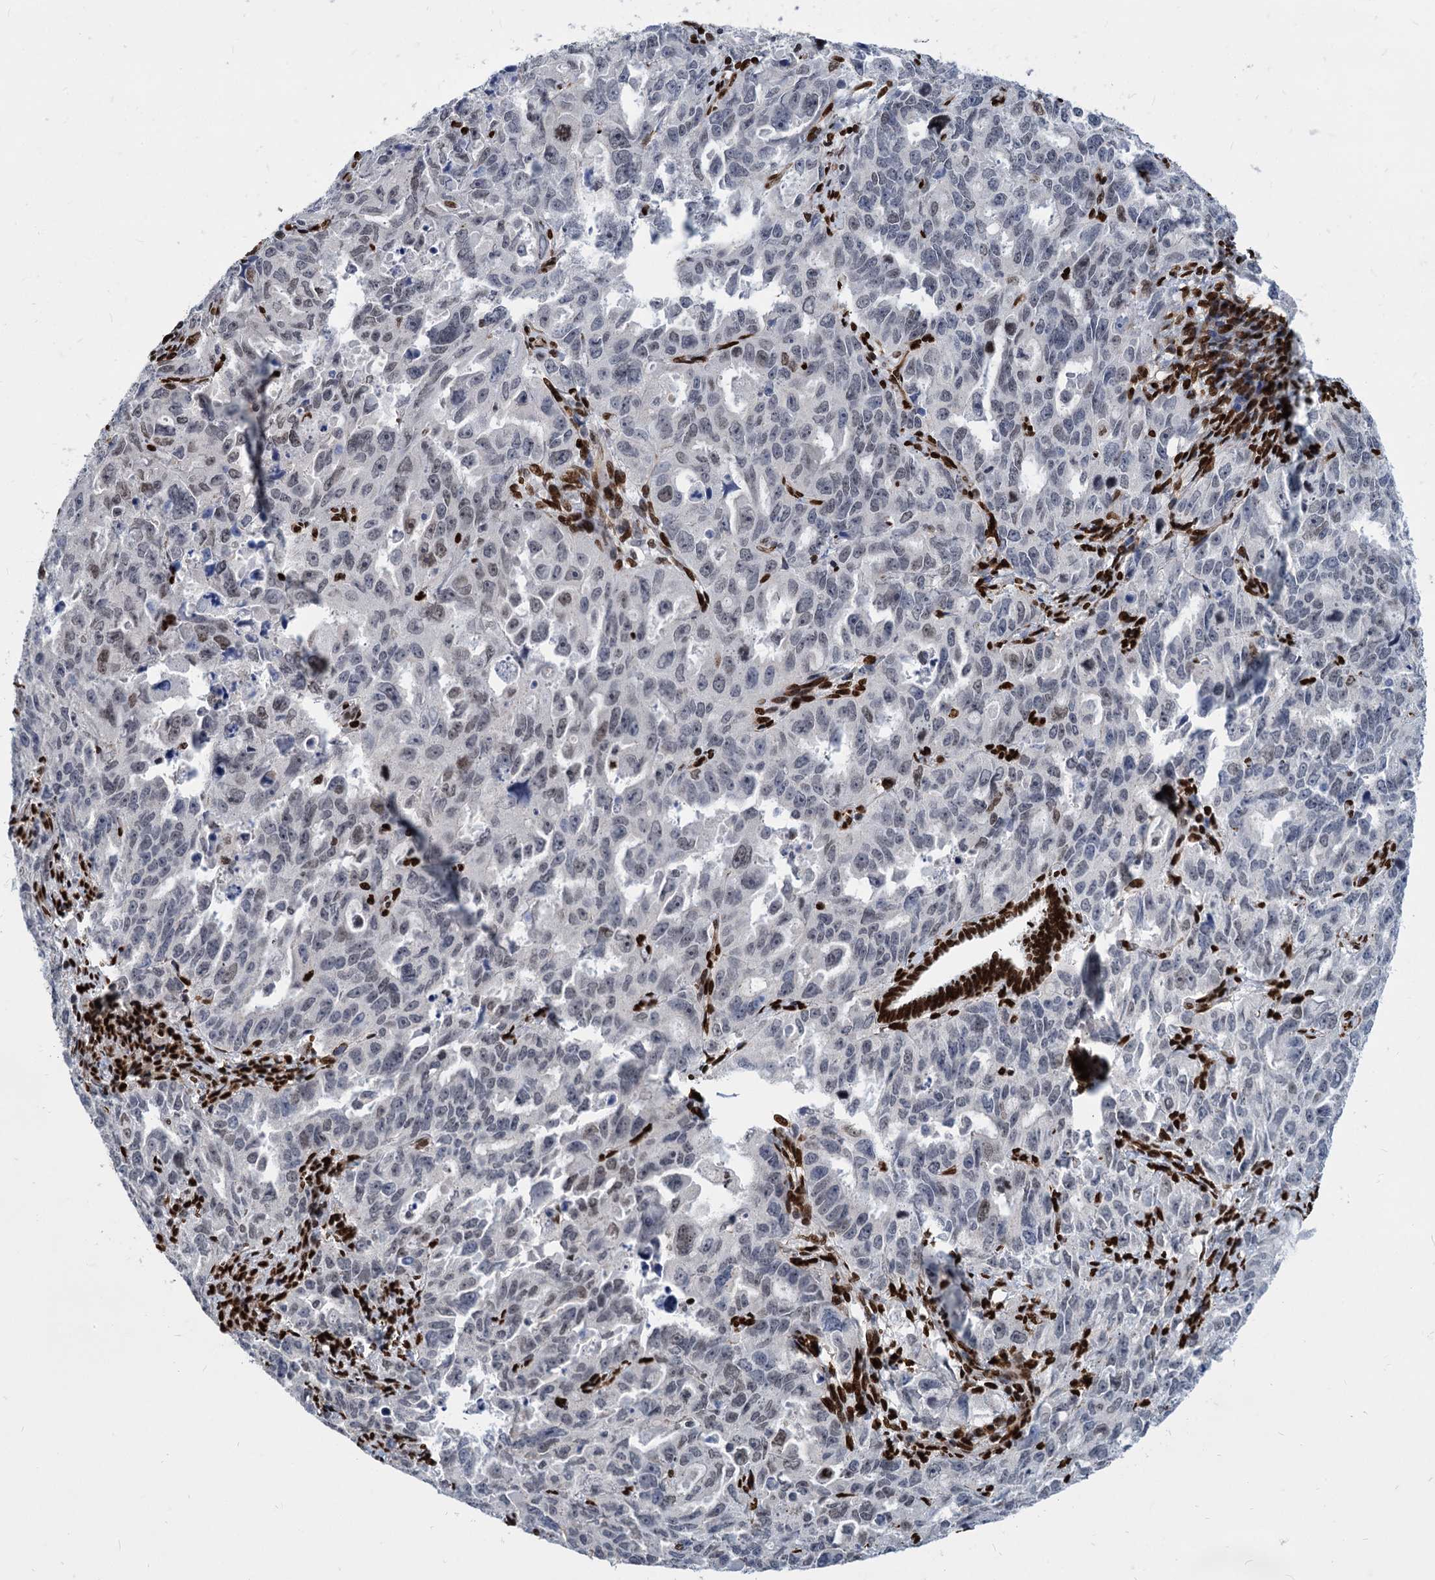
{"staining": {"intensity": "moderate", "quantity": "<25%", "location": "nuclear"}, "tissue": "endometrial cancer", "cell_type": "Tumor cells", "image_type": "cancer", "snomed": [{"axis": "morphology", "description": "Adenocarcinoma, NOS"}, {"axis": "topography", "description": "Endometrium"}], "caption": "Moderate nuclear staining for a protein is identified in about <25% of tumor cells of endometrial cancer (adenocarcinoma) using immunohistochemistry (IHC).", "gene": "MECP2", "patient": {"sex": "female", "age": 65}}